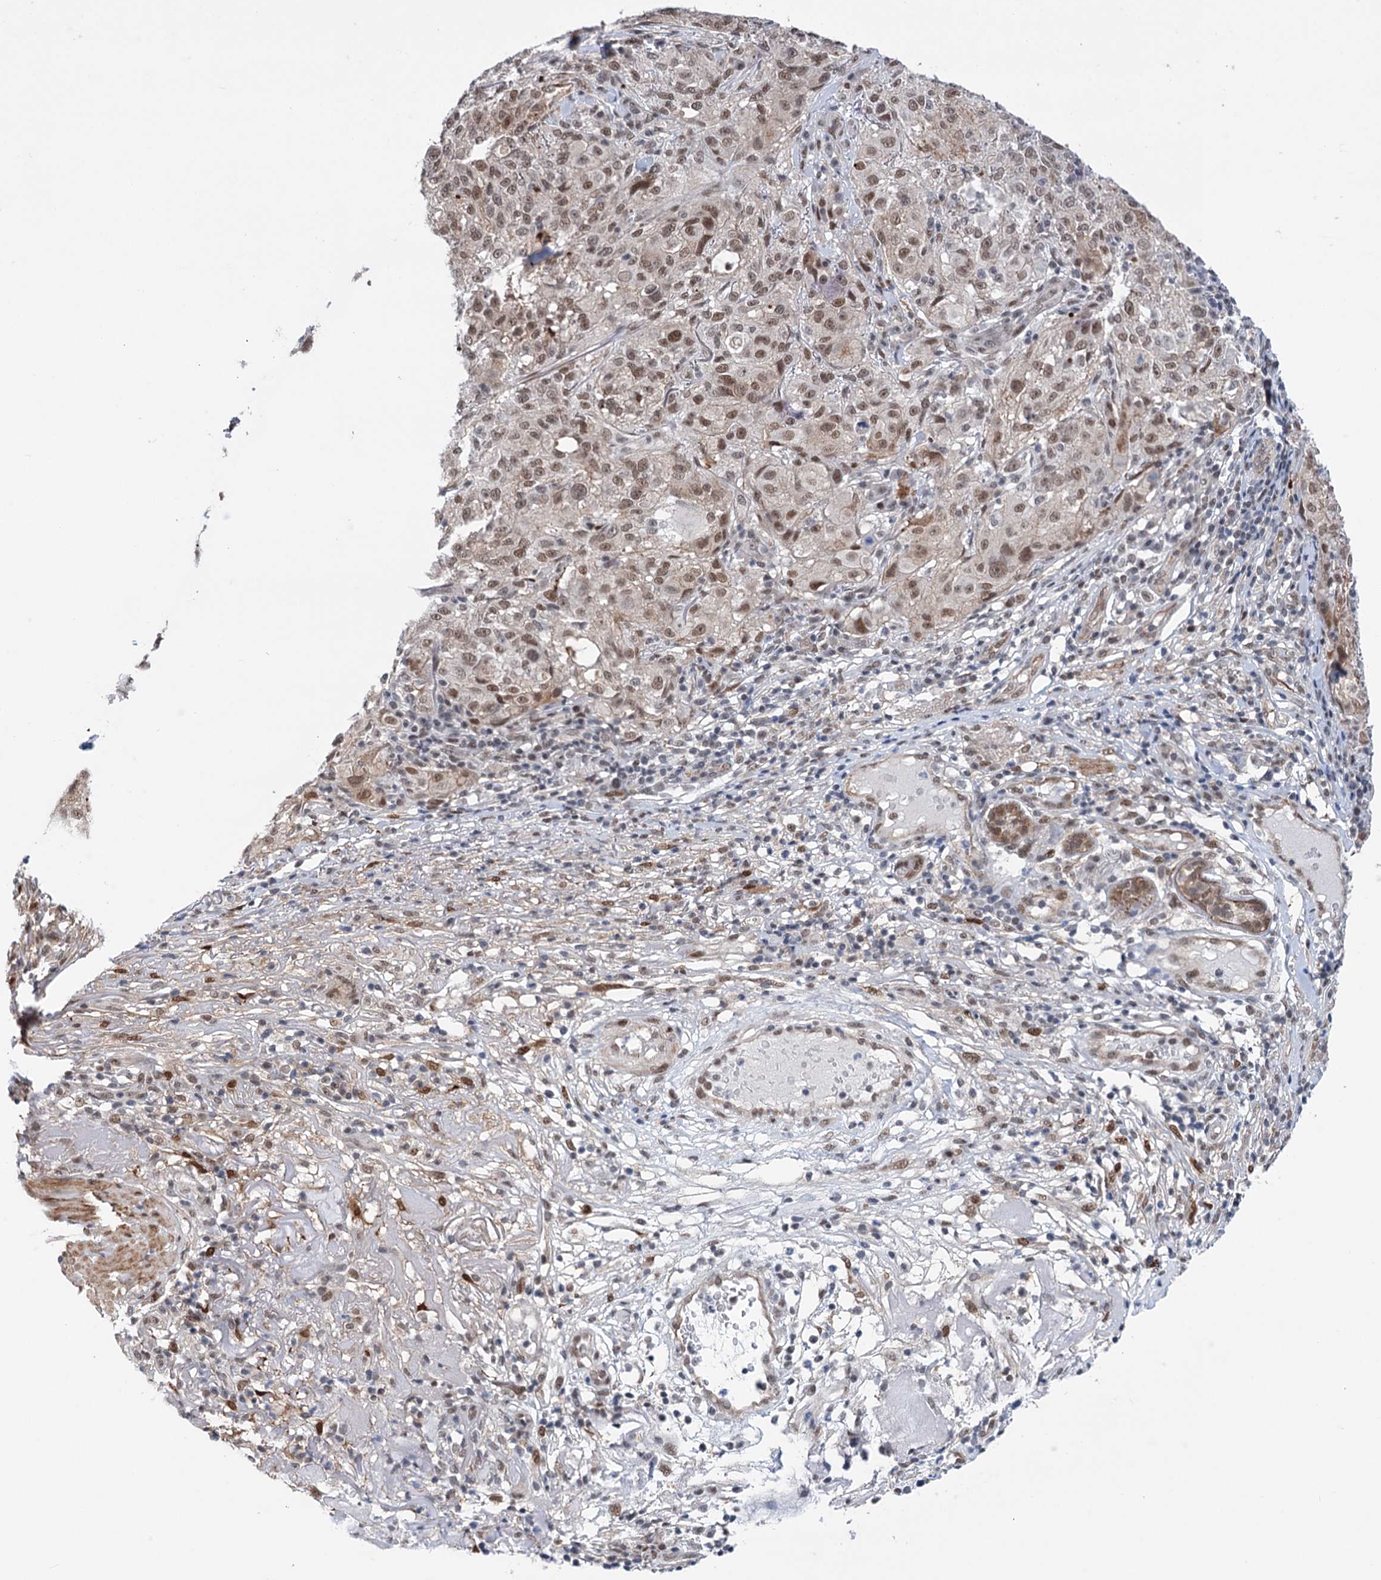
{"staining": {"intensity": "moderate", "quantity": ">75%", "location": "nuclear"}, "tissue": "melanoma", "cell_type": "Tumor cells", "image_type": "cancer", "snomed": [{"axis": "morphology", "description": "Necrosis, NOS"}, {"axis": "morphology", "description": "Malignant melanoma, NOS"}, {"axis": "topography", "description": "Skin"}], "caption": "Tumor cells display medium levels of moderate nuclear expression in approximately >75% of cells in human malignant melanoma.", "gene": "FAM53A", "patient": {"sex": "female", "age": 87}}